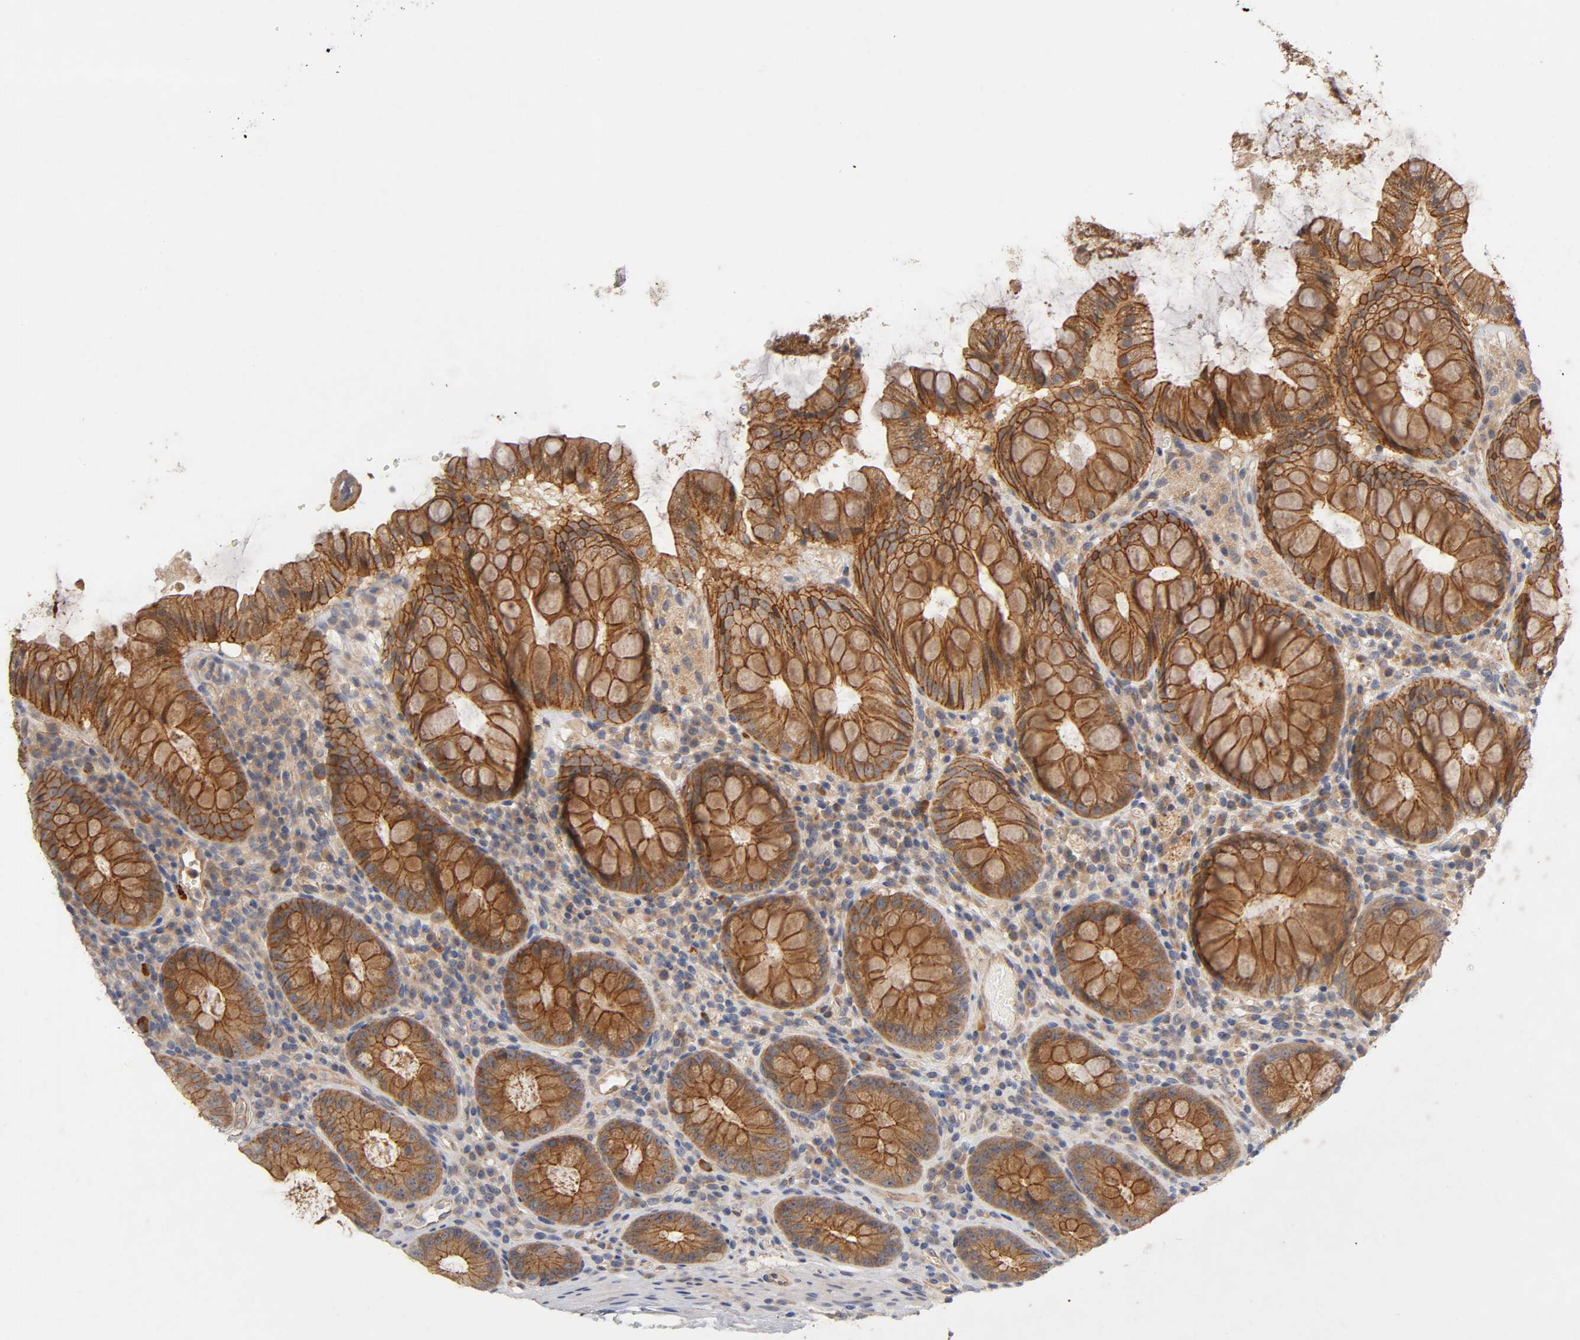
{"staining": {"intensity": "weak", "quantity": ">75%", "location": "cytoplasmic/membranous"}, "tissue": "colon", "cell_type": "Endothelial cells", "image_type": "normal", "snomed": [{"axis": "morphology", "description": "Normal tissue, NOS"}, {"axis": "topography", "description": "Colon"}], "caption": "DAB immunohistochemical staining of unremarkable colon exhibits weak cytoplasmic/membranous protein staining in about >75% of endothelial cells.", "gene": "PDZD11", "patient": {"sex": "female", "age": 46}}